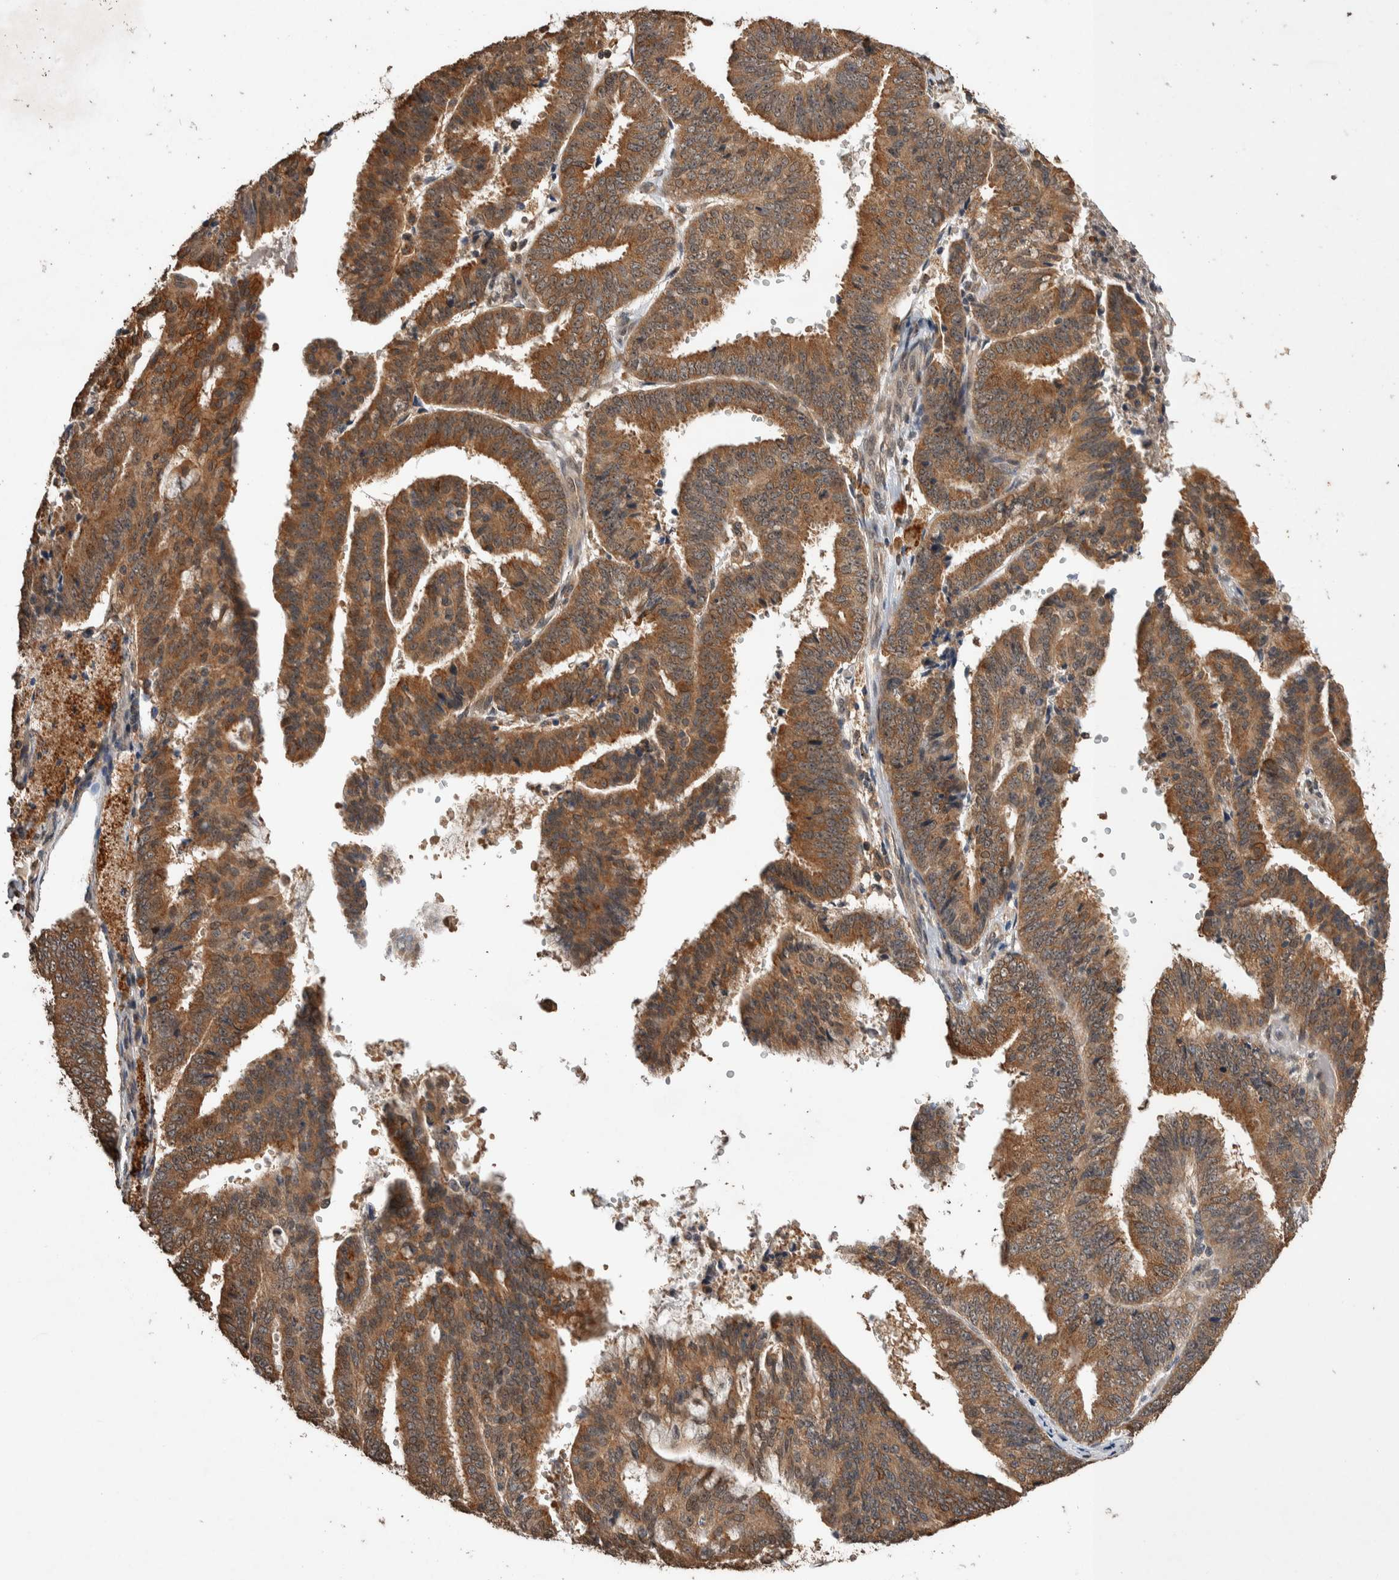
{"staining": {"intensity": "moderate", "quantity": ">75%", "location": "cytoplasmic/membranous"}, "tissue": "endometrial cancer", "cell_type": "Tumor cells", "image_type": "cancer", "snomed": [{"axis": "morphology", "description": "Adenocarcinoma, NOS"}, {"axis": "topography", "description": "Endometrium"}], "caption": "Protein expression analysis of human endometrial cancer (adenocarcinoma) reveals moderate cytoplasmic/membranous positivity in about >75% of tumor cells.", "gene": "DVL2", "patient": {"sex": "female", "age": 63}}